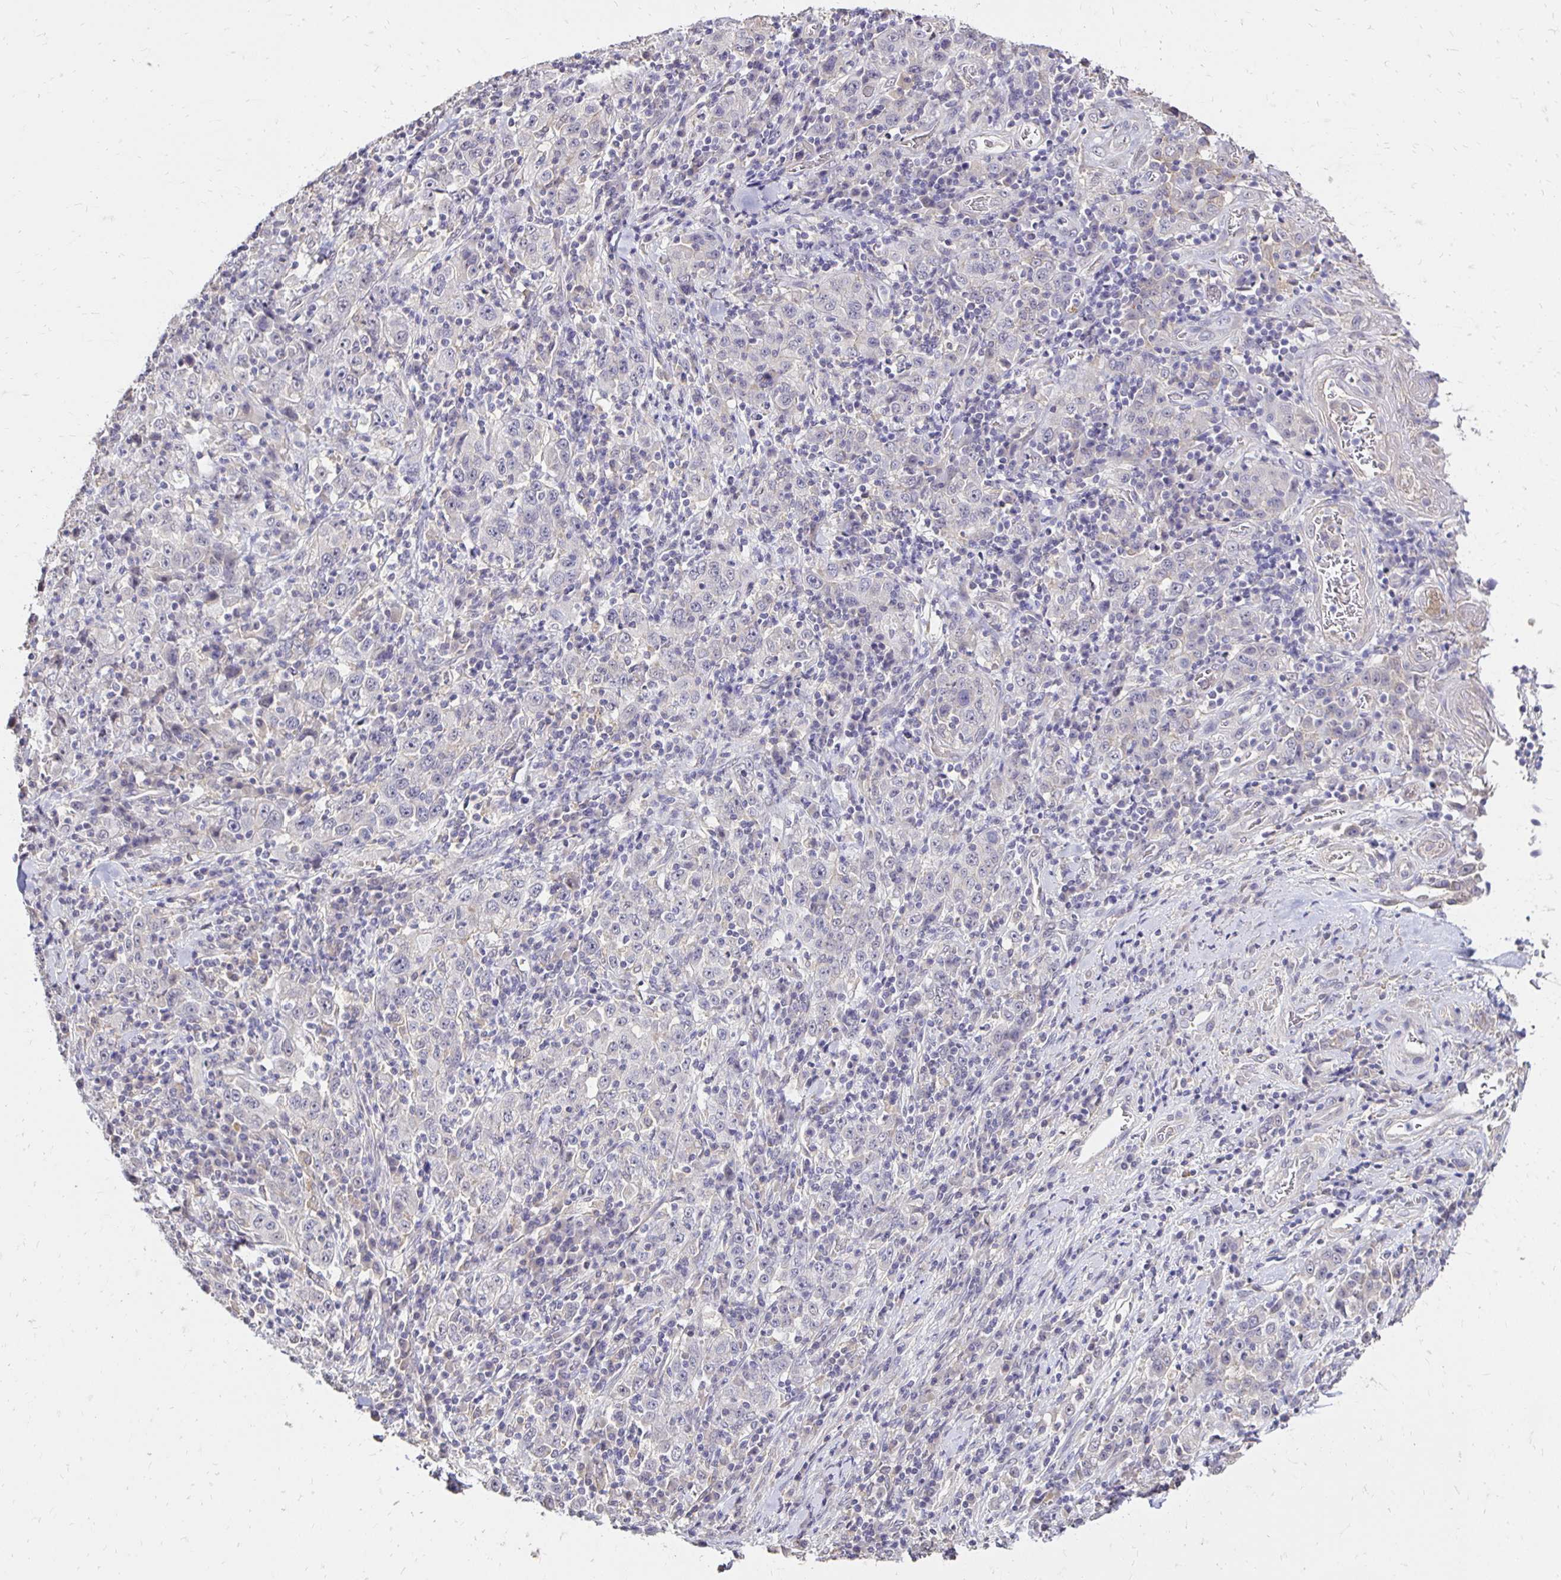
{"staining": {"intensity": "negative", "quantity": "none", "location": "none"}, "tissue": "stomach cancer", "cell_type": "Tumor cells", "image_type": "cancer", "snomed": [{"axis": "morphology", "description": "Normal tissue, NOS"}, {"axis": "morphology", "description": "Adenocarcinoma, NOS"}, {"axis": "topography", "description": "Stomach, upper"}, {"axis": "topography", "description": "Stomach"}], "caption": "Stomach cancer (adenocarcinoma) was stained to show a protein in brown. There is no significant staining in tumor cells.", "gene": "PNPLA3", "patient": {"sex": "male", "age": 59}}